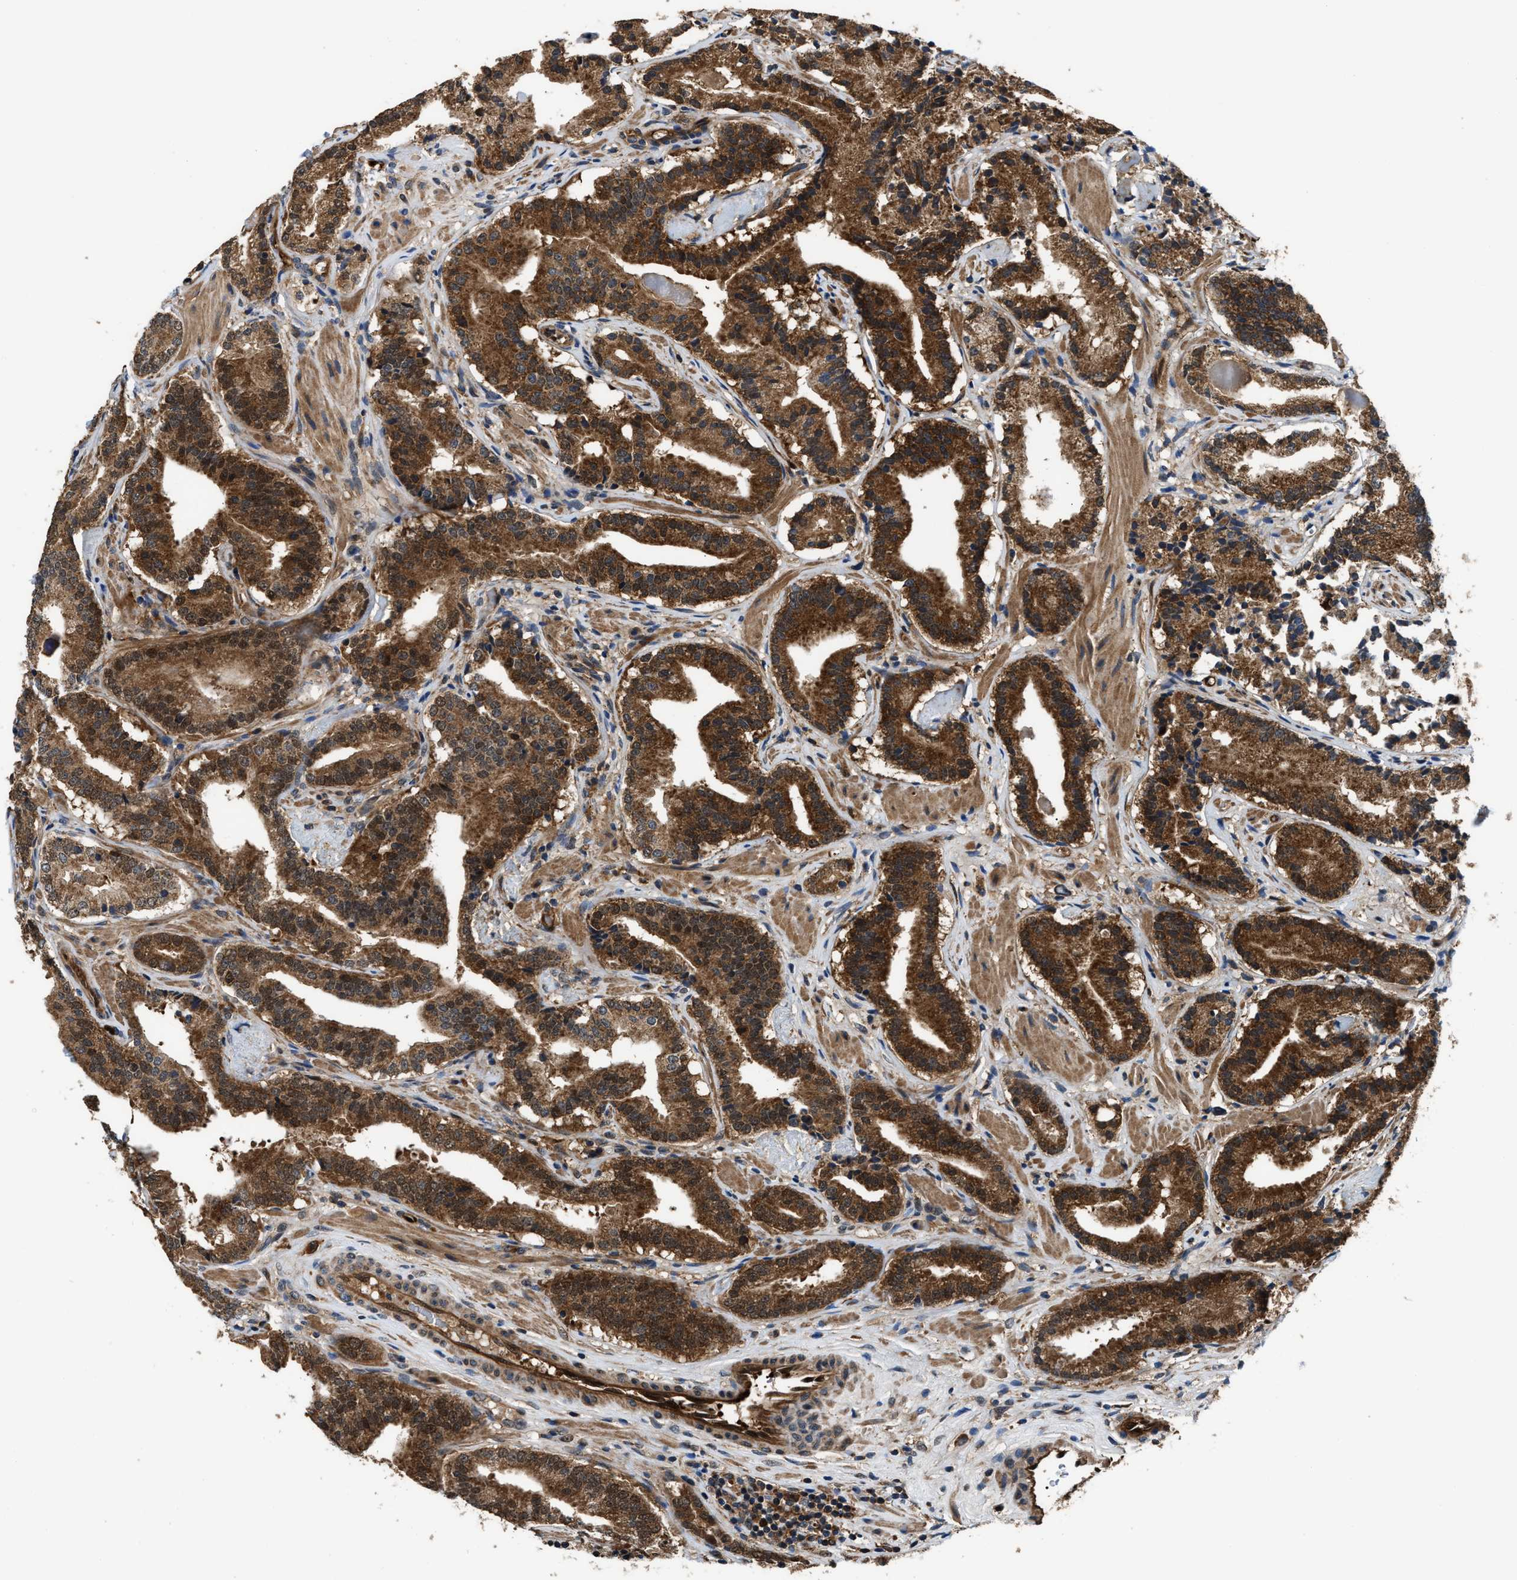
{"staining": {"intensity": "strong", "quantity": ">75%", "location": "cytoplasmic/membranous"}, "tissue": "prostate cancer", "cell_type": "Tumor cells", "image_type": "cancer", "snomed": [{"axis": "morphology", "description": "Adenocarcinoma, Low grade"}, {"axis": "topography", "description": "Prostate"}], "caption": "Tumor cells exhibit strong cytoplasmic/membranous expression in approximately >75% of cells in prostate adenocarcinoma (low-grade). (IHC, brightfield microscopy, high magnification).", "gene": "PPA1", "patient": {"sex": "male", "age": 51}}